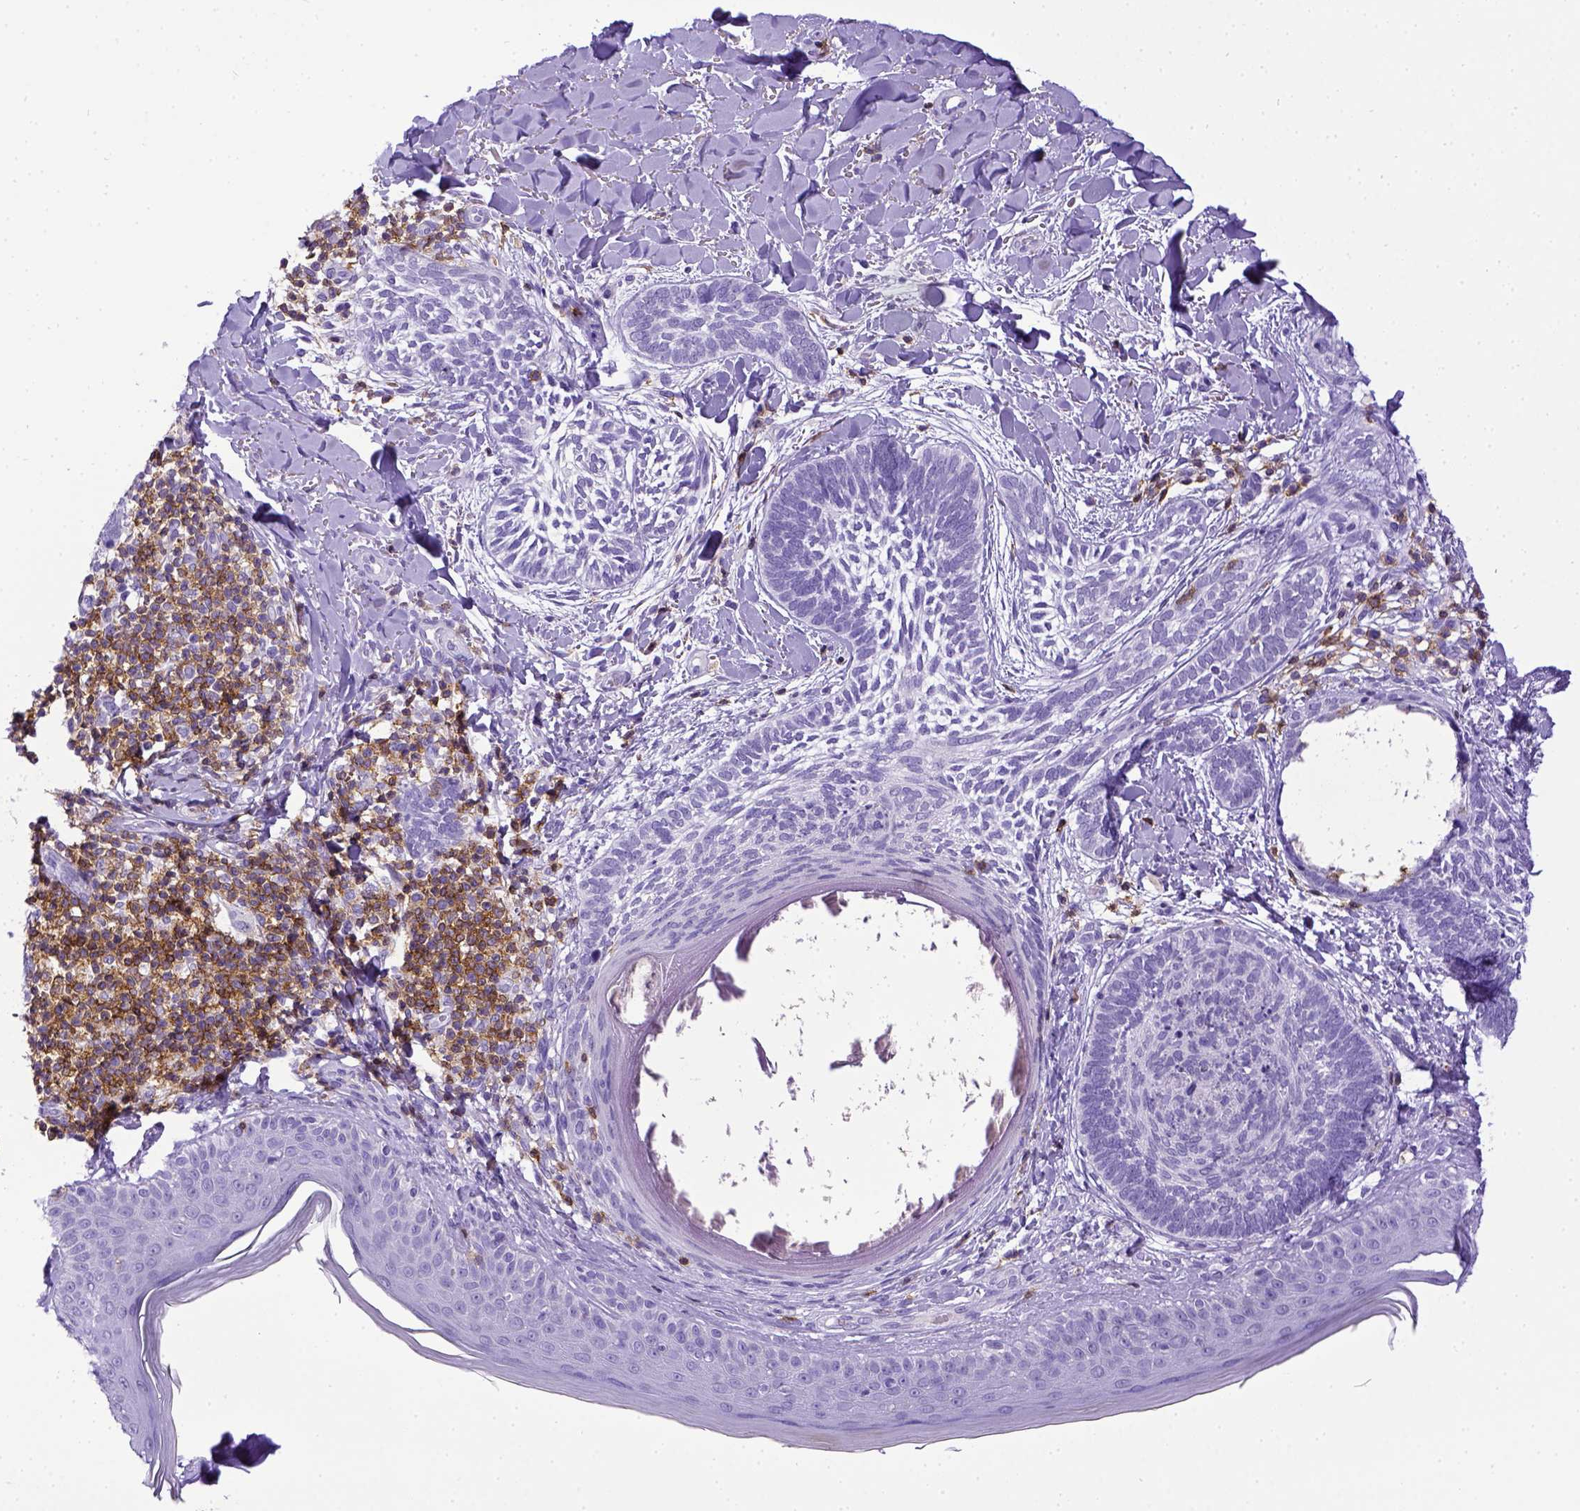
{"staining": {"intensity": "negative", "quantity": "none", "location": "none"}, "tissue": "skin cancer", "cell_type": "Tumor cells", "image_type": "cancer", "snomed": [{"axis": "morphology", "description": "Normal tissue, NOS"}, {"axis": "morphology", "description": "Basal cell carcinoma"}, {"axis": "topography", "description": "Skin"}], "caption": "There is no significant positivity in tumor cells of skin basal cell carcinoma.", "gene": "CD3E", "patient": {"sex": "male", "age": 46}}